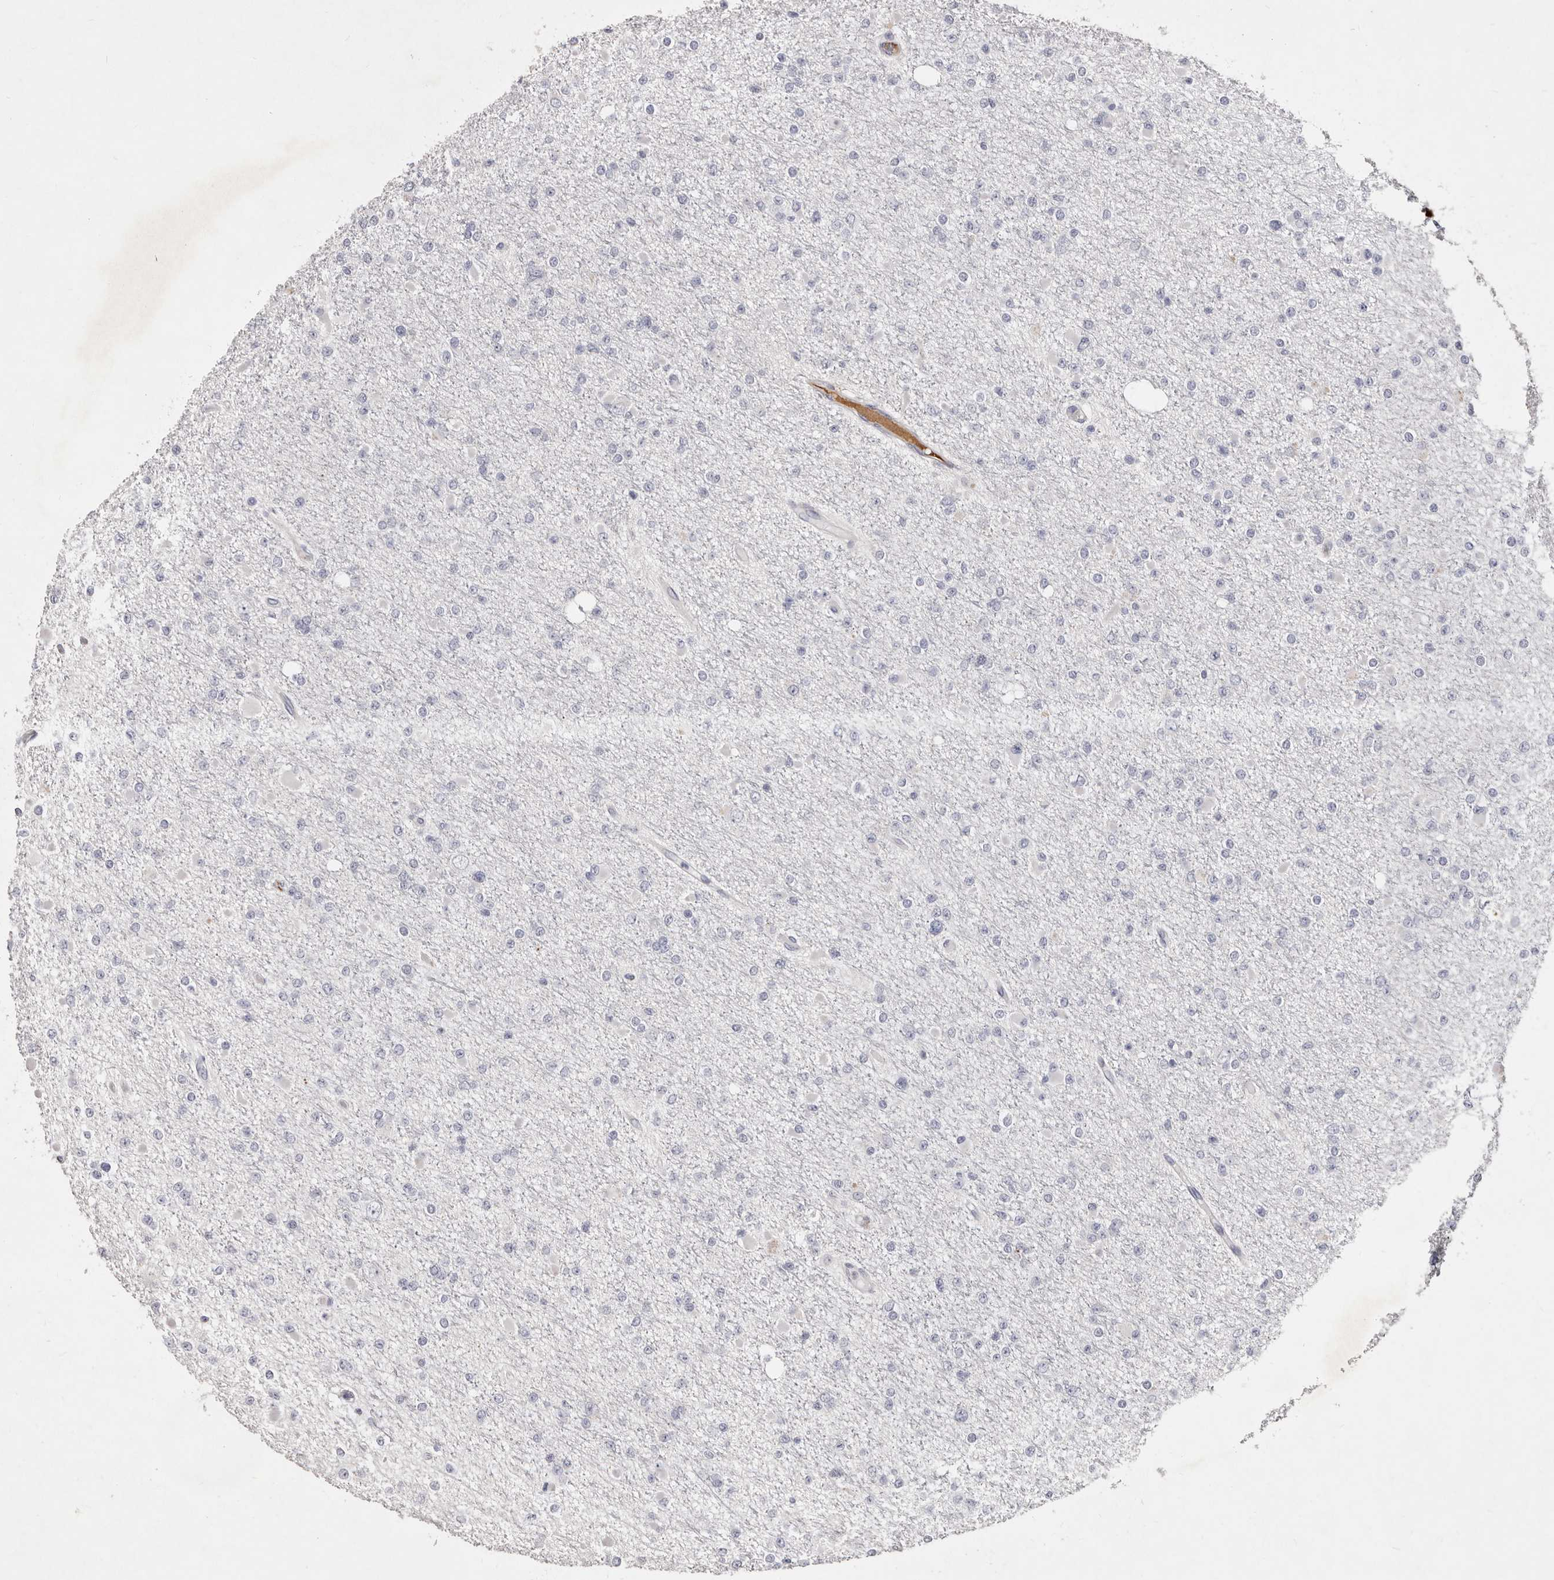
{"staining": {"intensity": "negative", "quantity": "none", "location": "none"}, "tissue": "glioma", "cell_type": "Tumor cells", "image_type": "cancer", "snomed": [{"axis": "morphology", "description": "Glioma, malignant, Low grade"}, {"axis": "topography", "description": "Brain"}], "caption": "Photomicrograph shows no significant protein positivity in tumor cells of glioma. The staining is performed using DAB brown chromogen with nuclei counter-stained in using hematoxylin.", "gene": "NUBPL", "patient": {"sex": "female", "age": 22}}